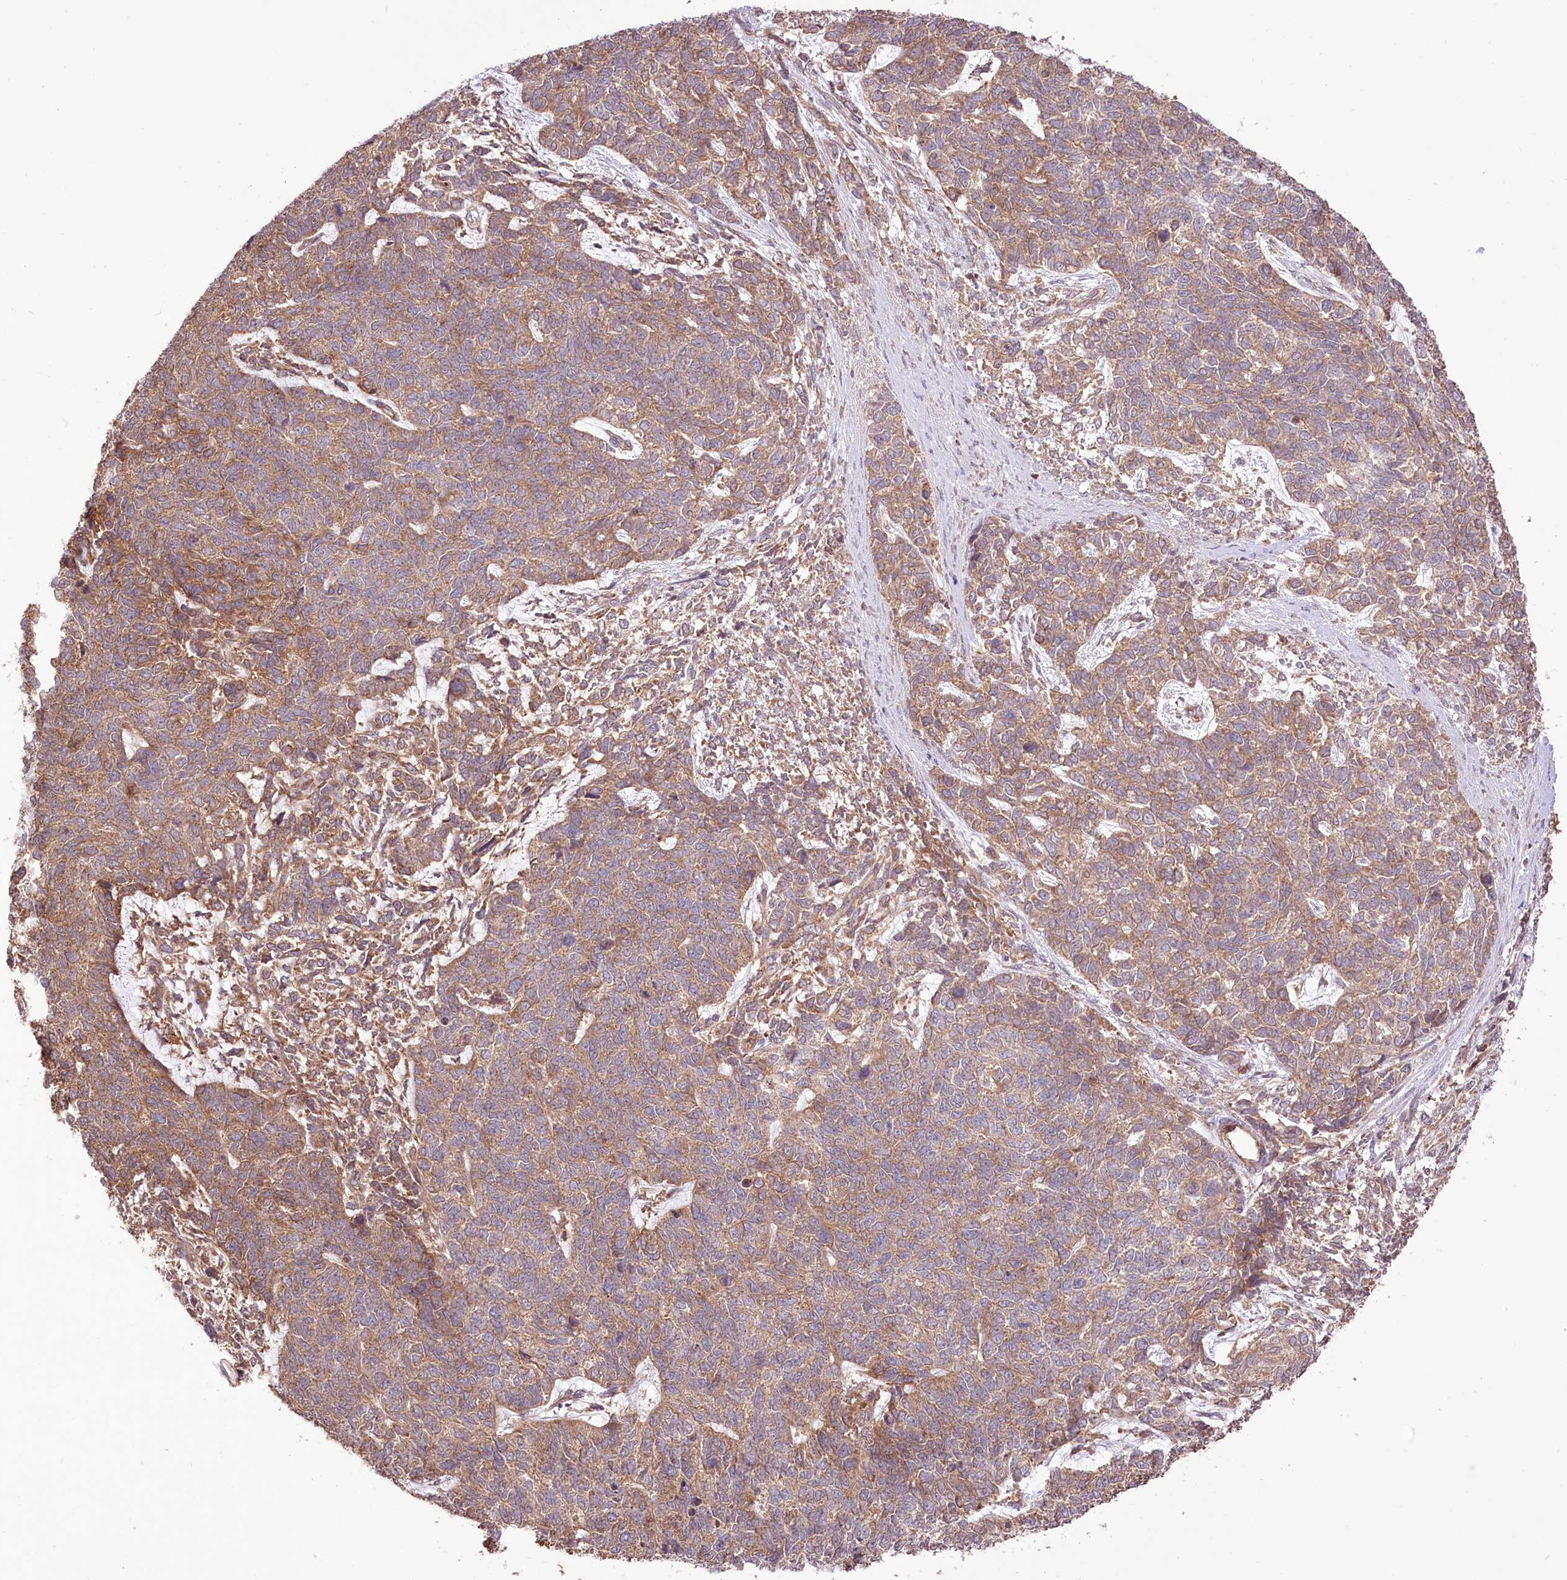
{"staining": {"intensity": "moderate", "quantity": ">75%", "location": "cytoplasmic/membranous"}, "tissue": "cervical cancer", "cell_type": "Tumor cells", "image_type": "cancer", "snomed": [{"axis": "morphology", "description": "Squamous cell carcinoma, NOS"}, {"axis": "topography", "description": "Cervix"}], "caption": "Immunohistochemical staining of cervical cancer (squamous cell carcinoma) demonstrates medium levels of moderate cytoplasmic/membranous expression in approximately >75% of tumor cells. The staining was performed using DAB, with brown indicating positive protein expression. Nuclei are stained blue with hematoxylin.", "gene": "XYLB", "patient": {"sex": "female", "age": 63}}